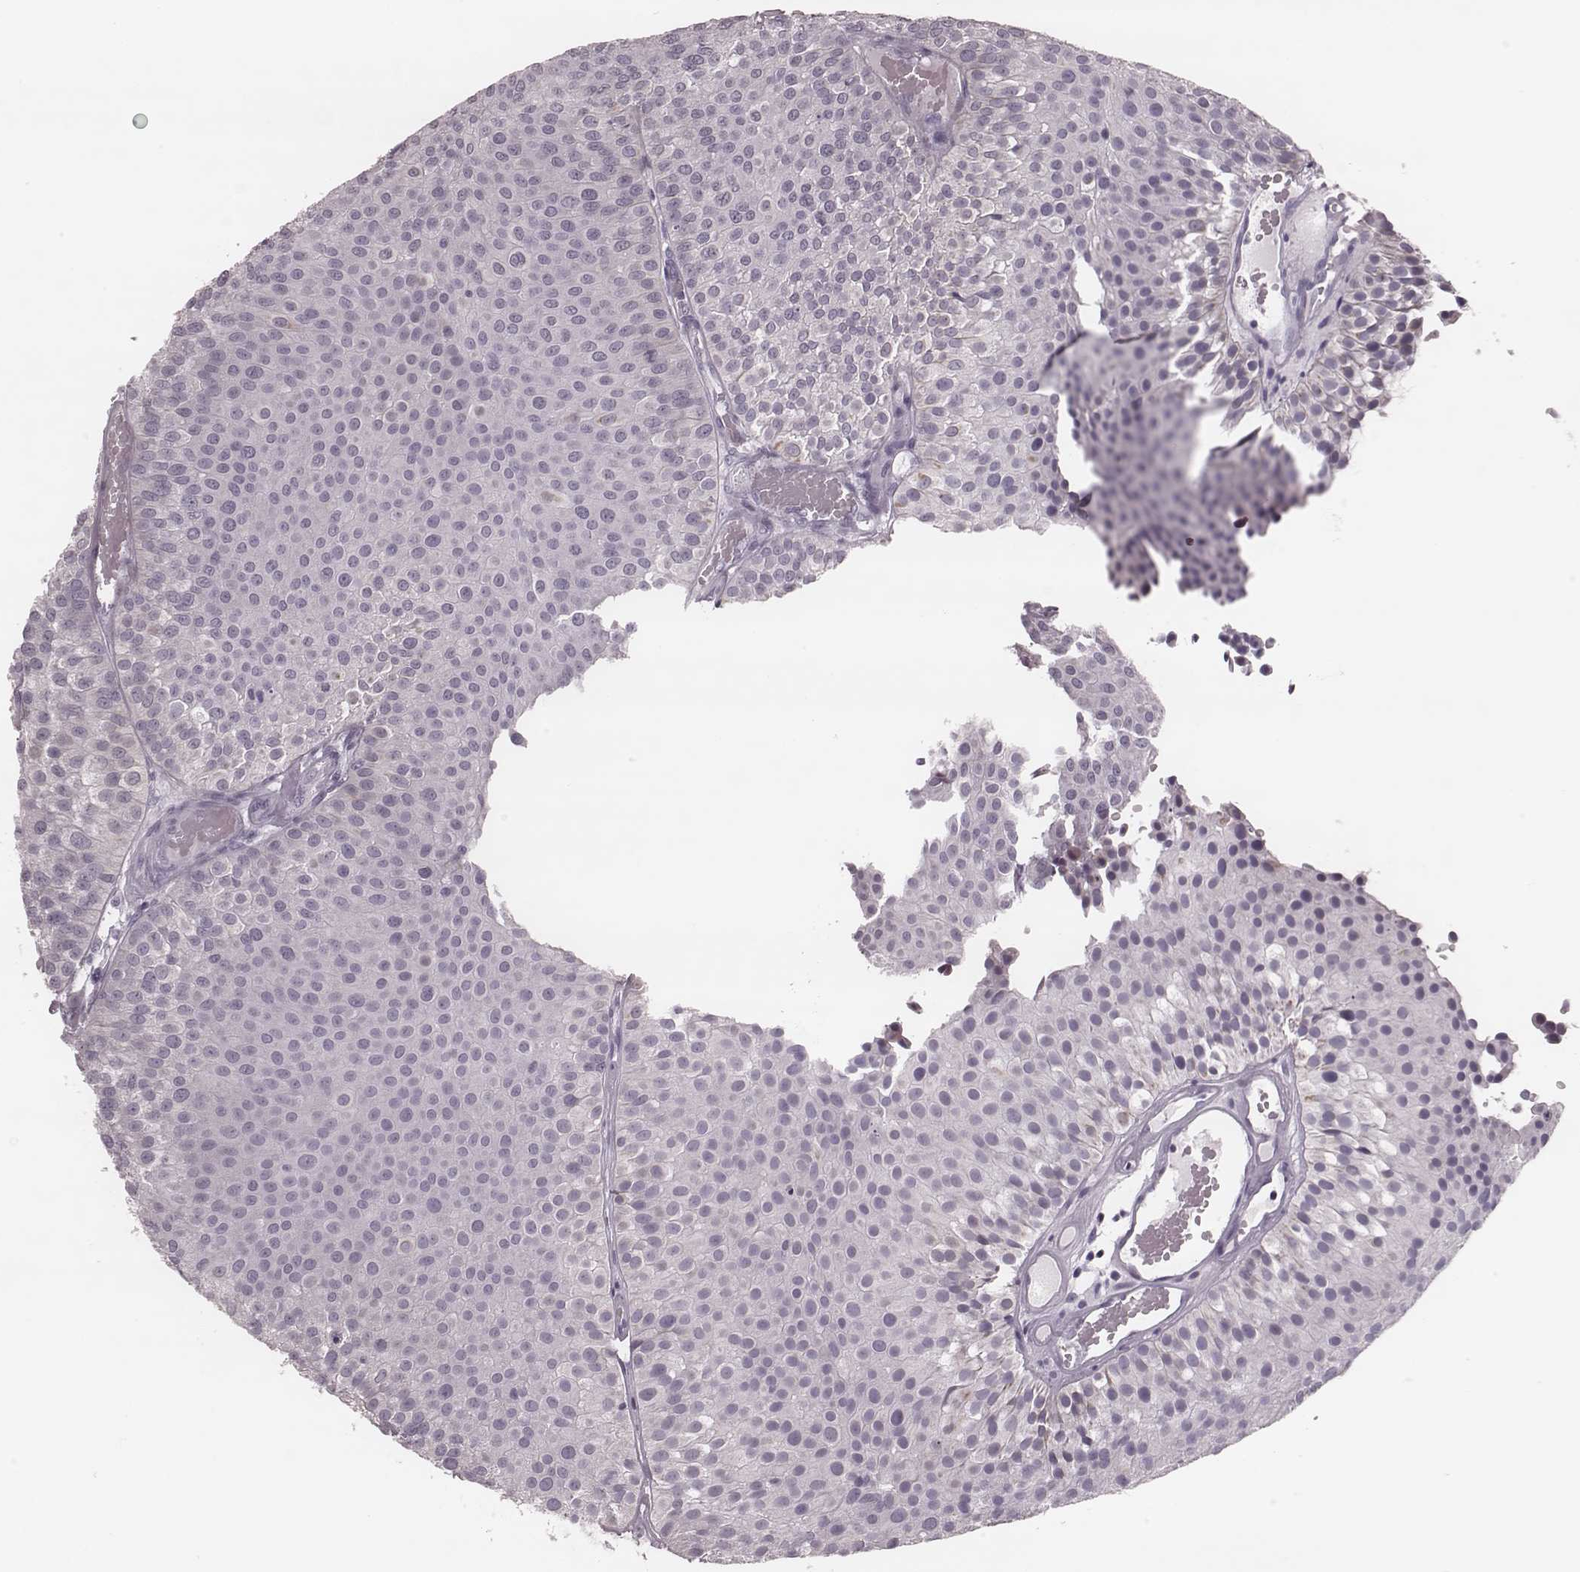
{"staining": {"intensity": "negative", "quantity": "none", "location": "none"}, "tissue": "urothelial cancer", "cell_type": "Tumor cells", "image_type": "cancer", "snomed": [{"axis": "morphology", "description": "Urothelial carcinoma, Low grade"}, {"axis": "topography", "description": "Urinary bladder"}], "caption": "The IHC photomicrograph has no significant expression in tumor cells of urothelial cancer tissue.", "gene": "KRT74", "patient": {"sex": "female", "age": 87}}